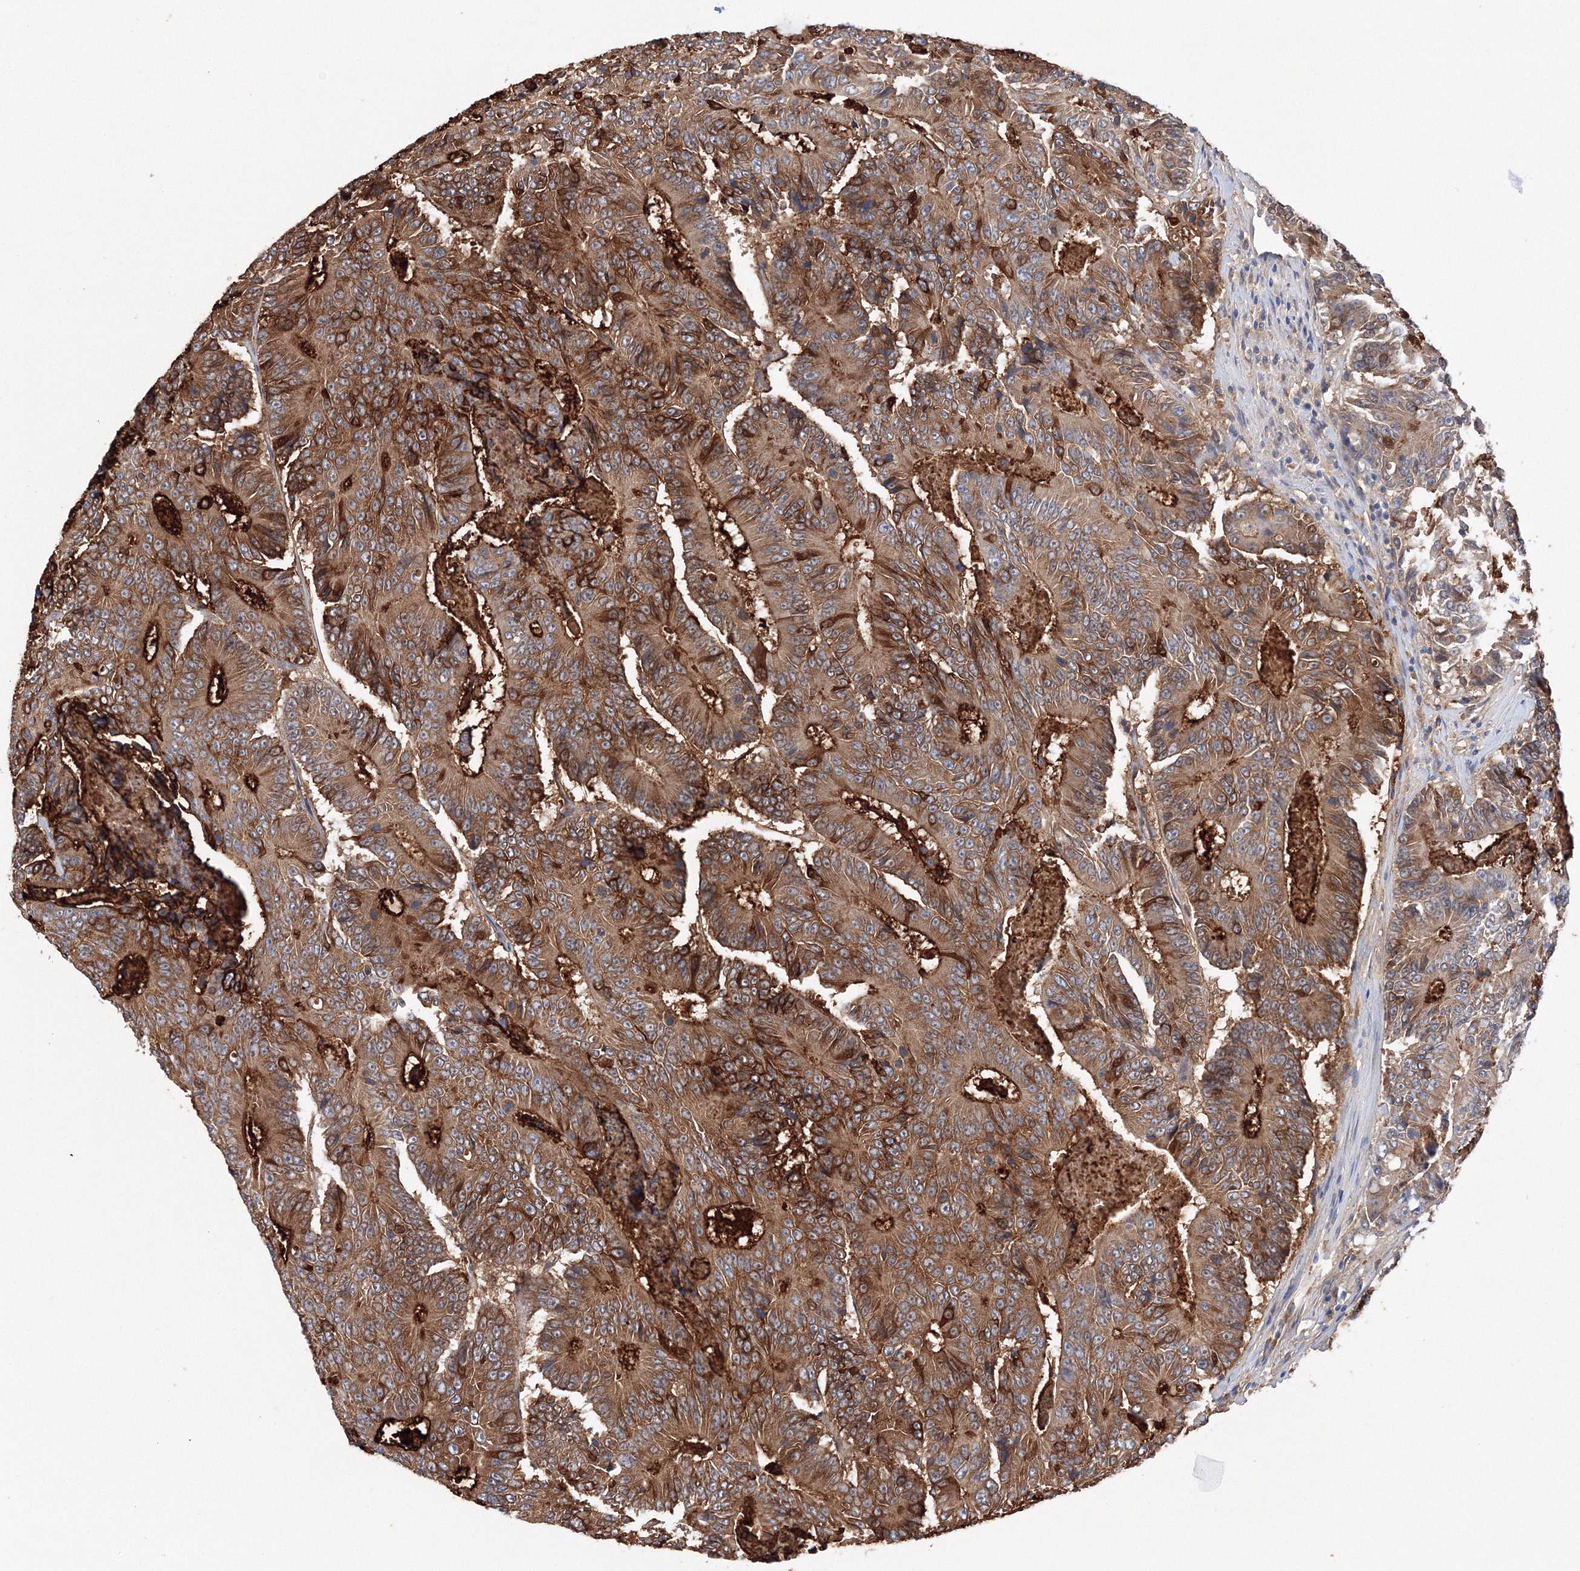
{"staining": {"intensity": "moderate", "quantity": ">75%", "location": "cytoplasmic/membranous"}, "tissue": "colorectal cancer", "cell_type": "Tumor cells", "image_type": "cancer", "snomed": [{"axis": "morphology", "description": "Adenocarcinoma, NOS"}, {"axis": "topography", "description": "Colon"}], "caption": "Brown immunohistochemical staining in colorectal cancer displays moderate cytoplasmic/membranous expression in about >75% of tumor cells. The staining was performed using DAB (3,3'-diaminobenzidine), with brown indicating positive protein expression. Nuclei are stained blue with hematoxylin.", "gene": "DIS3L2", "patient": {"sex": "male", "age": 83}}